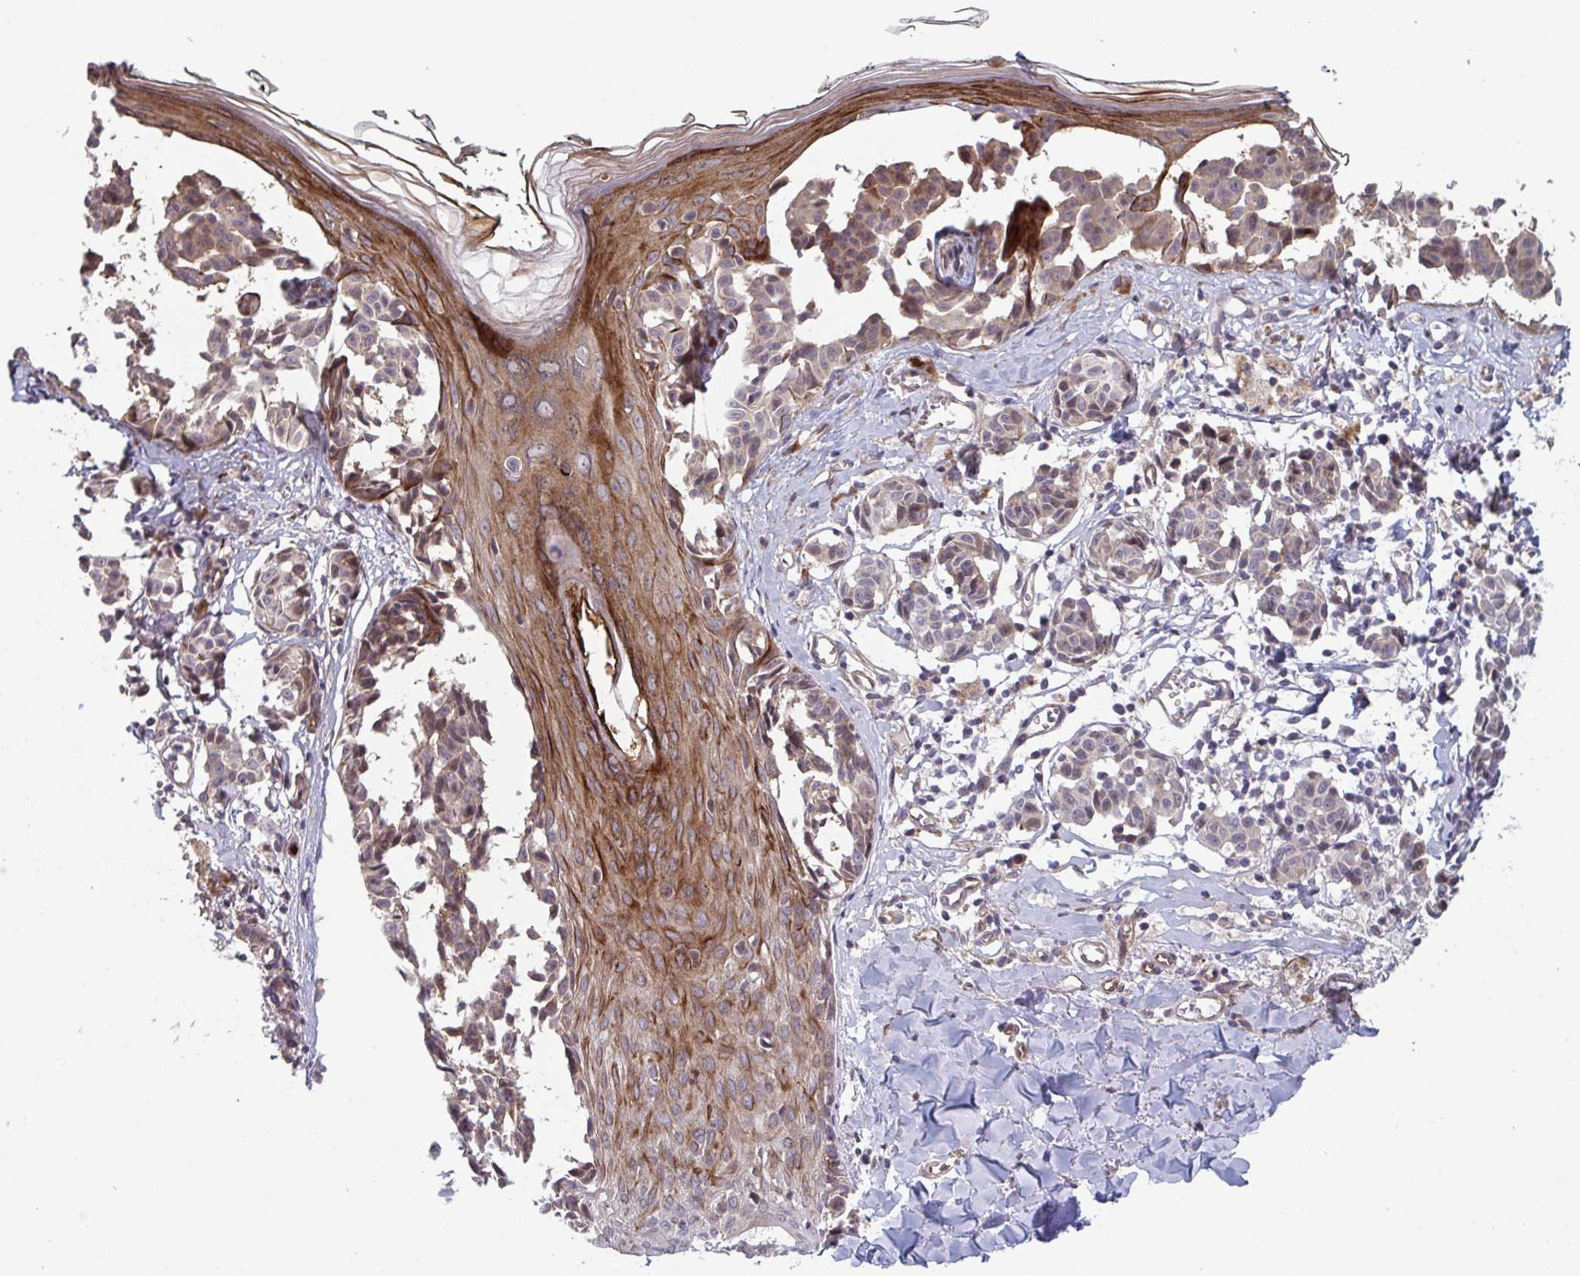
{"staining": {"intensity": "weak", "quantity": "<25%", "location": "cytoplasmic/membranous"}, "tissue": "melanoma", "cell_type": "Tumor cells", "image_type": "cancer", "snomed": [{"axis": "morphology", "description": "Malignant melanoma, NOS"}, {"axis": "topography", "description": "Skin"}], "caption": "Micrograph shows no protein expression in tumor cells of malignant melanoma tissue.", "gene": "TNFSF10", "patient": {"sex": "female", "age": 43}}